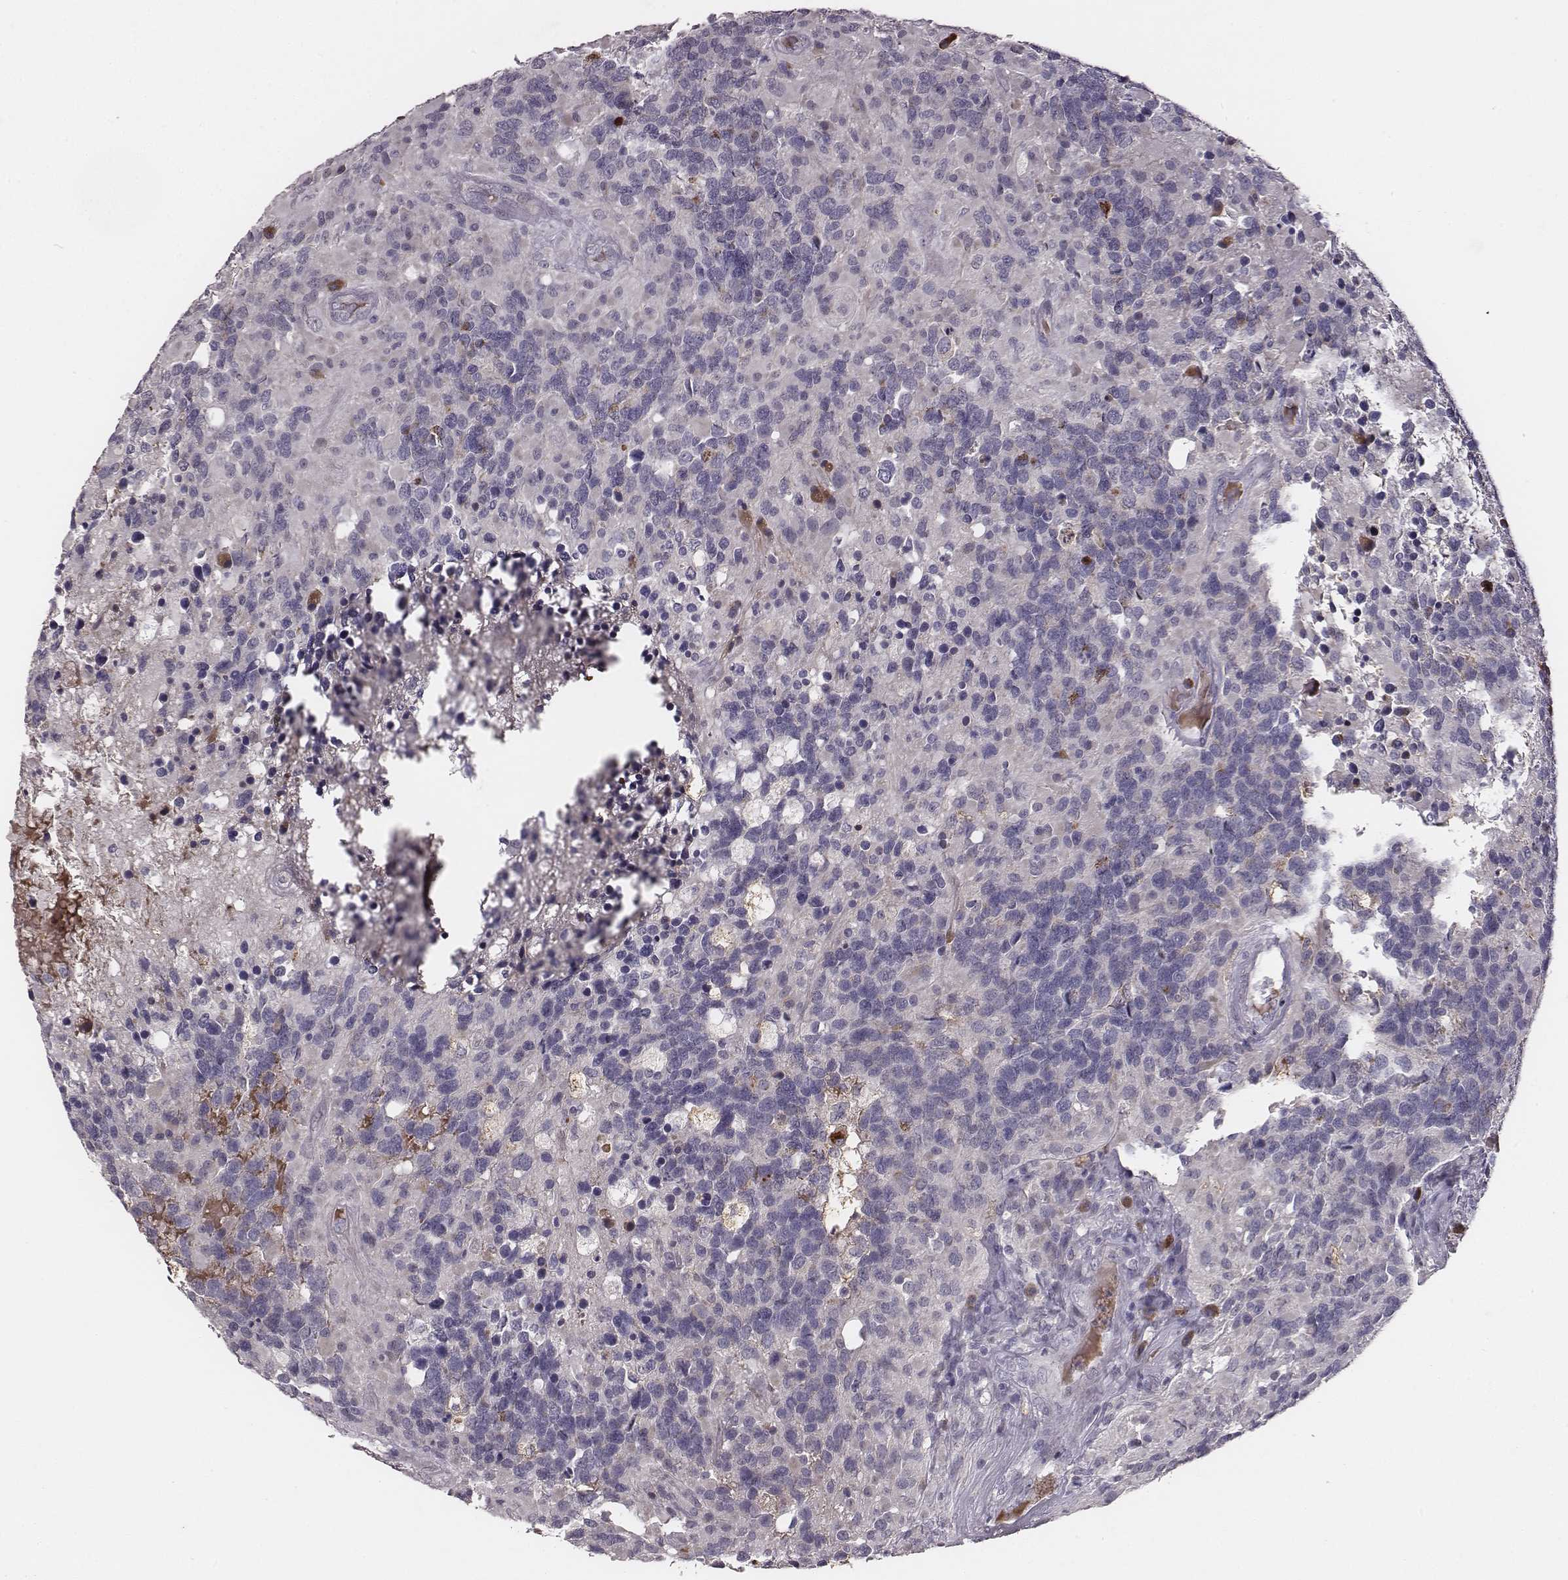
{"staining": {"intensity": "negative", "quantity": "none", "location": "none"}, "tissue": "glioma", "cell_type": "Tumor cells", "image_type": "cancer", "snomed": [{"axis": "morphology", "description": "Glioma, malignant, High grade"}, {"axis": "topography", "description": "Brain"}], "caption": "Tumor cells are negative for protein expression in human high-grade glioma (malignant). Brightfield microscopy of IHC stained with DAB (brown) and hematoxylin (blue), captured at high magnification.", "gene": "SLC22A6", "patient": {"sex": "female", "age": 40}}